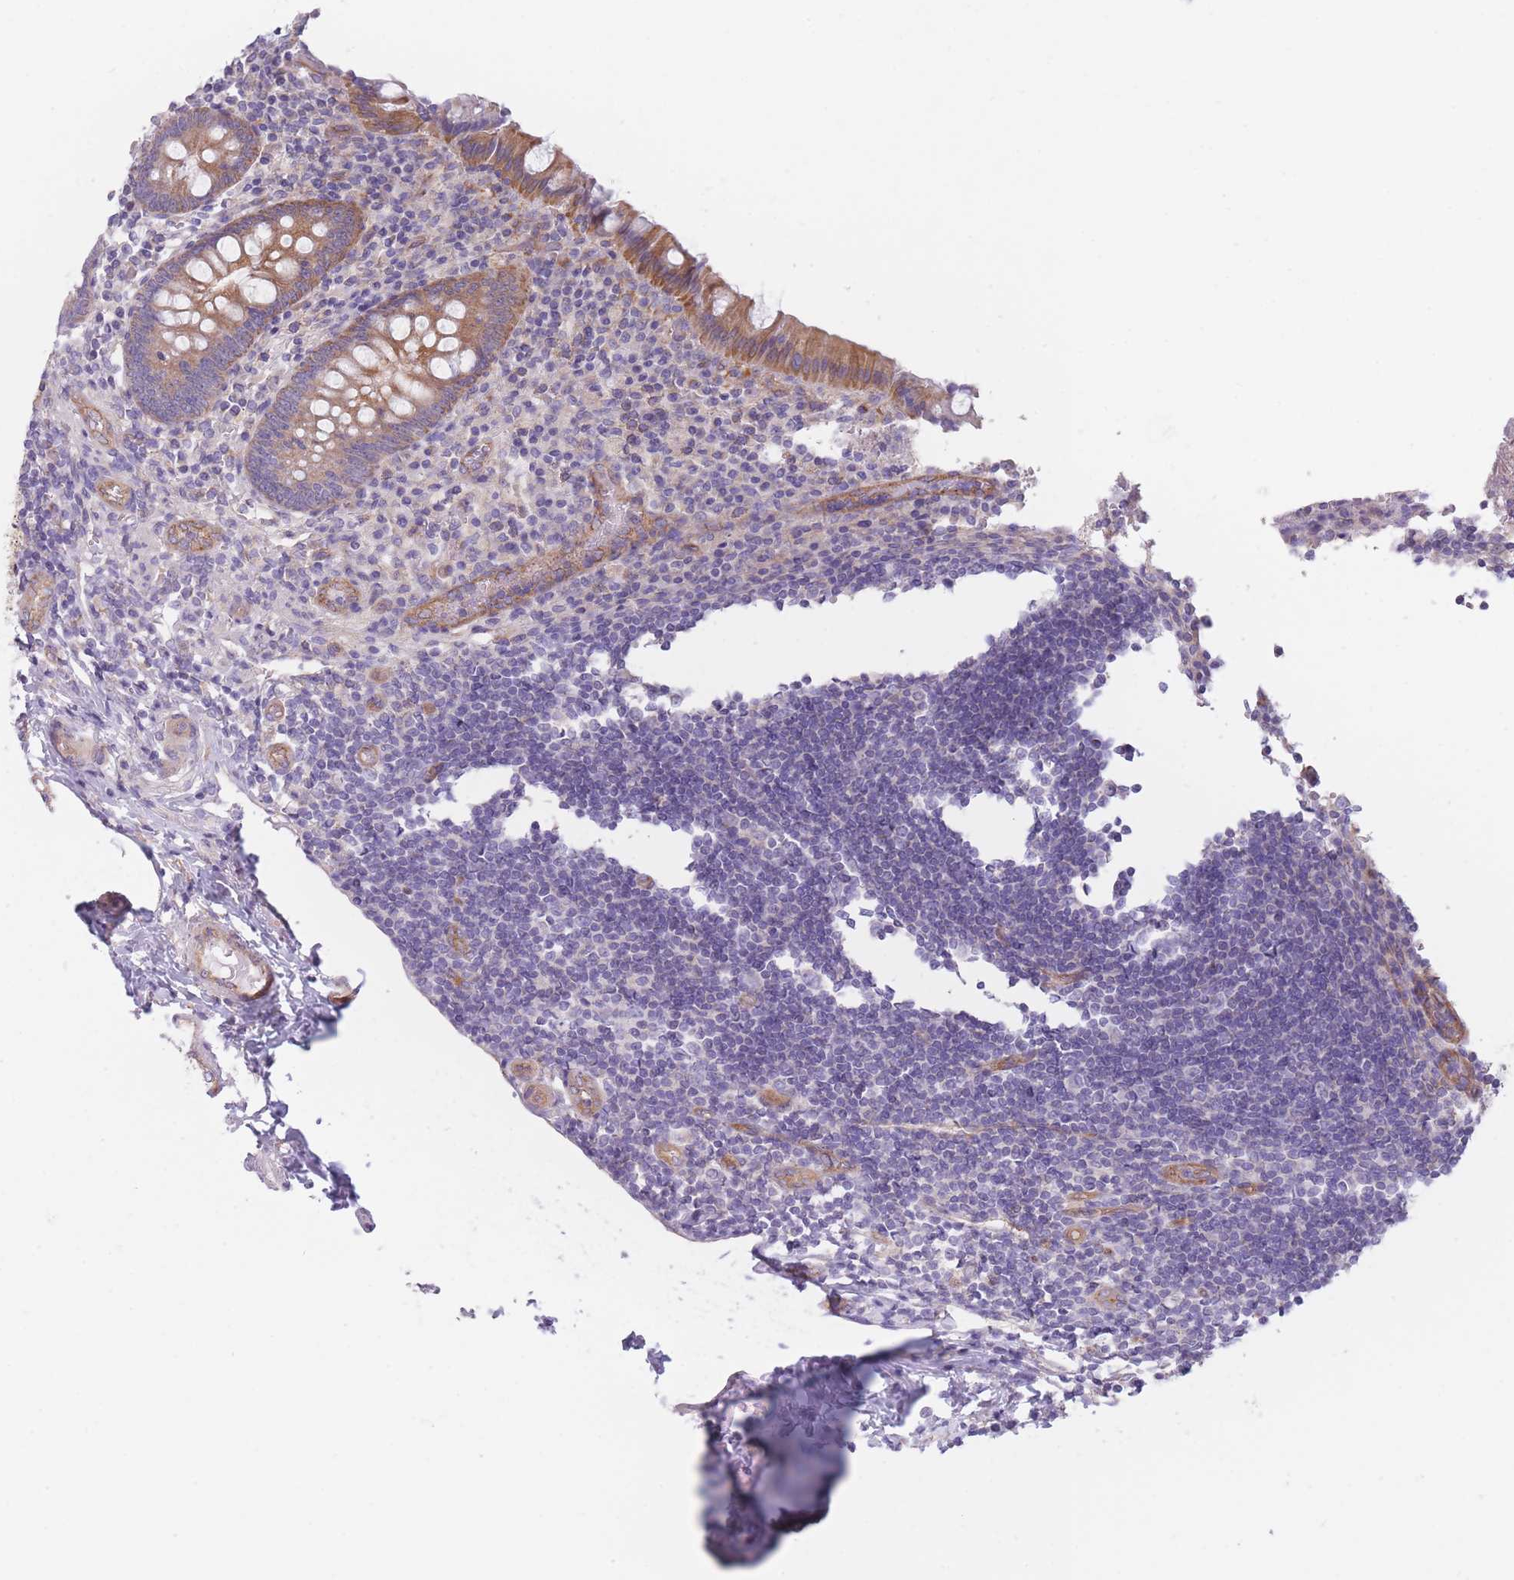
{"staining": {"intensity": "moderate", "quantity": ">75%", "location": "cytoplasmic/membranous"}, "tissue": "appendix", "cell_type": "Glandular cells", "image_type": "normal", "snomed": [{"axis": "morphology", "description": "Normal tissue, NOS"}, {"axis": "topography", "description": "Appendix"}], "caption": "High-power microscopy captured an IHC micrograph of normal appendix, revealing moderate cytoplasmic/membranous expression in approximately >75% of glandular cells. The staining is performed using DAB brown chromogen to label protein expression. The nuclei are counter-stained blue using hematoxylin.", "gene": "SERPINB3", "patient": {"sex": "female", "age": 17}}